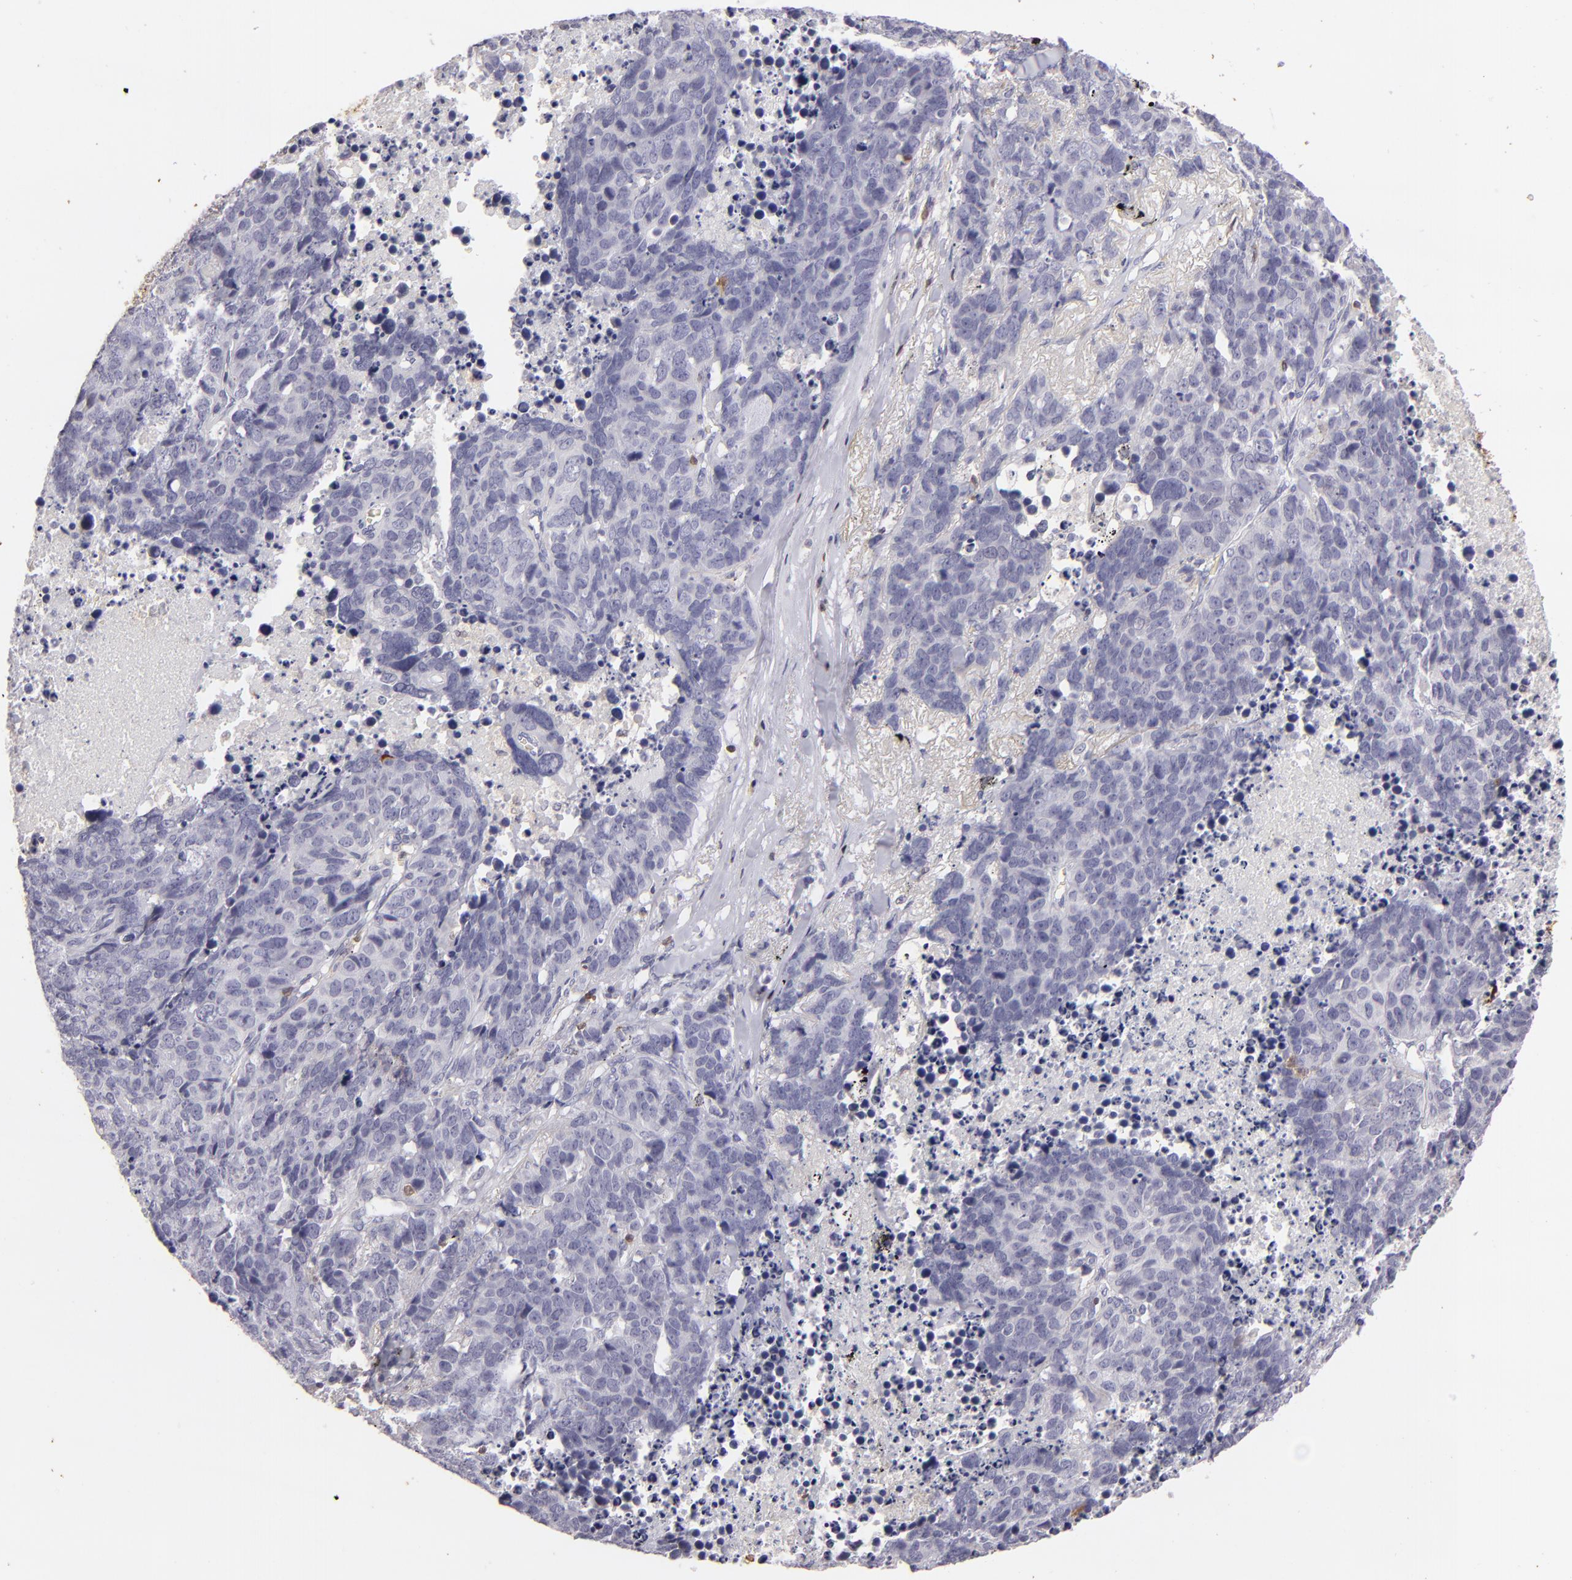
{"staining": {"intensity": "negative", "quantity": "none", "location": "none"}, "tissue": "lung cancer", "cell_type": "Tumor cells", "image_type": "cancer", "snomed": [{"axis": "morphology", "description": "Carcinoid, malignant, NOS"}, {"axis": "topography", "description": "Lung"}], "caption": "Tumor cells show no significant expression in carcinoid (malignant) (lung).", "gene": "S100A2", "patient": {"sex": "male", "age": 60}}